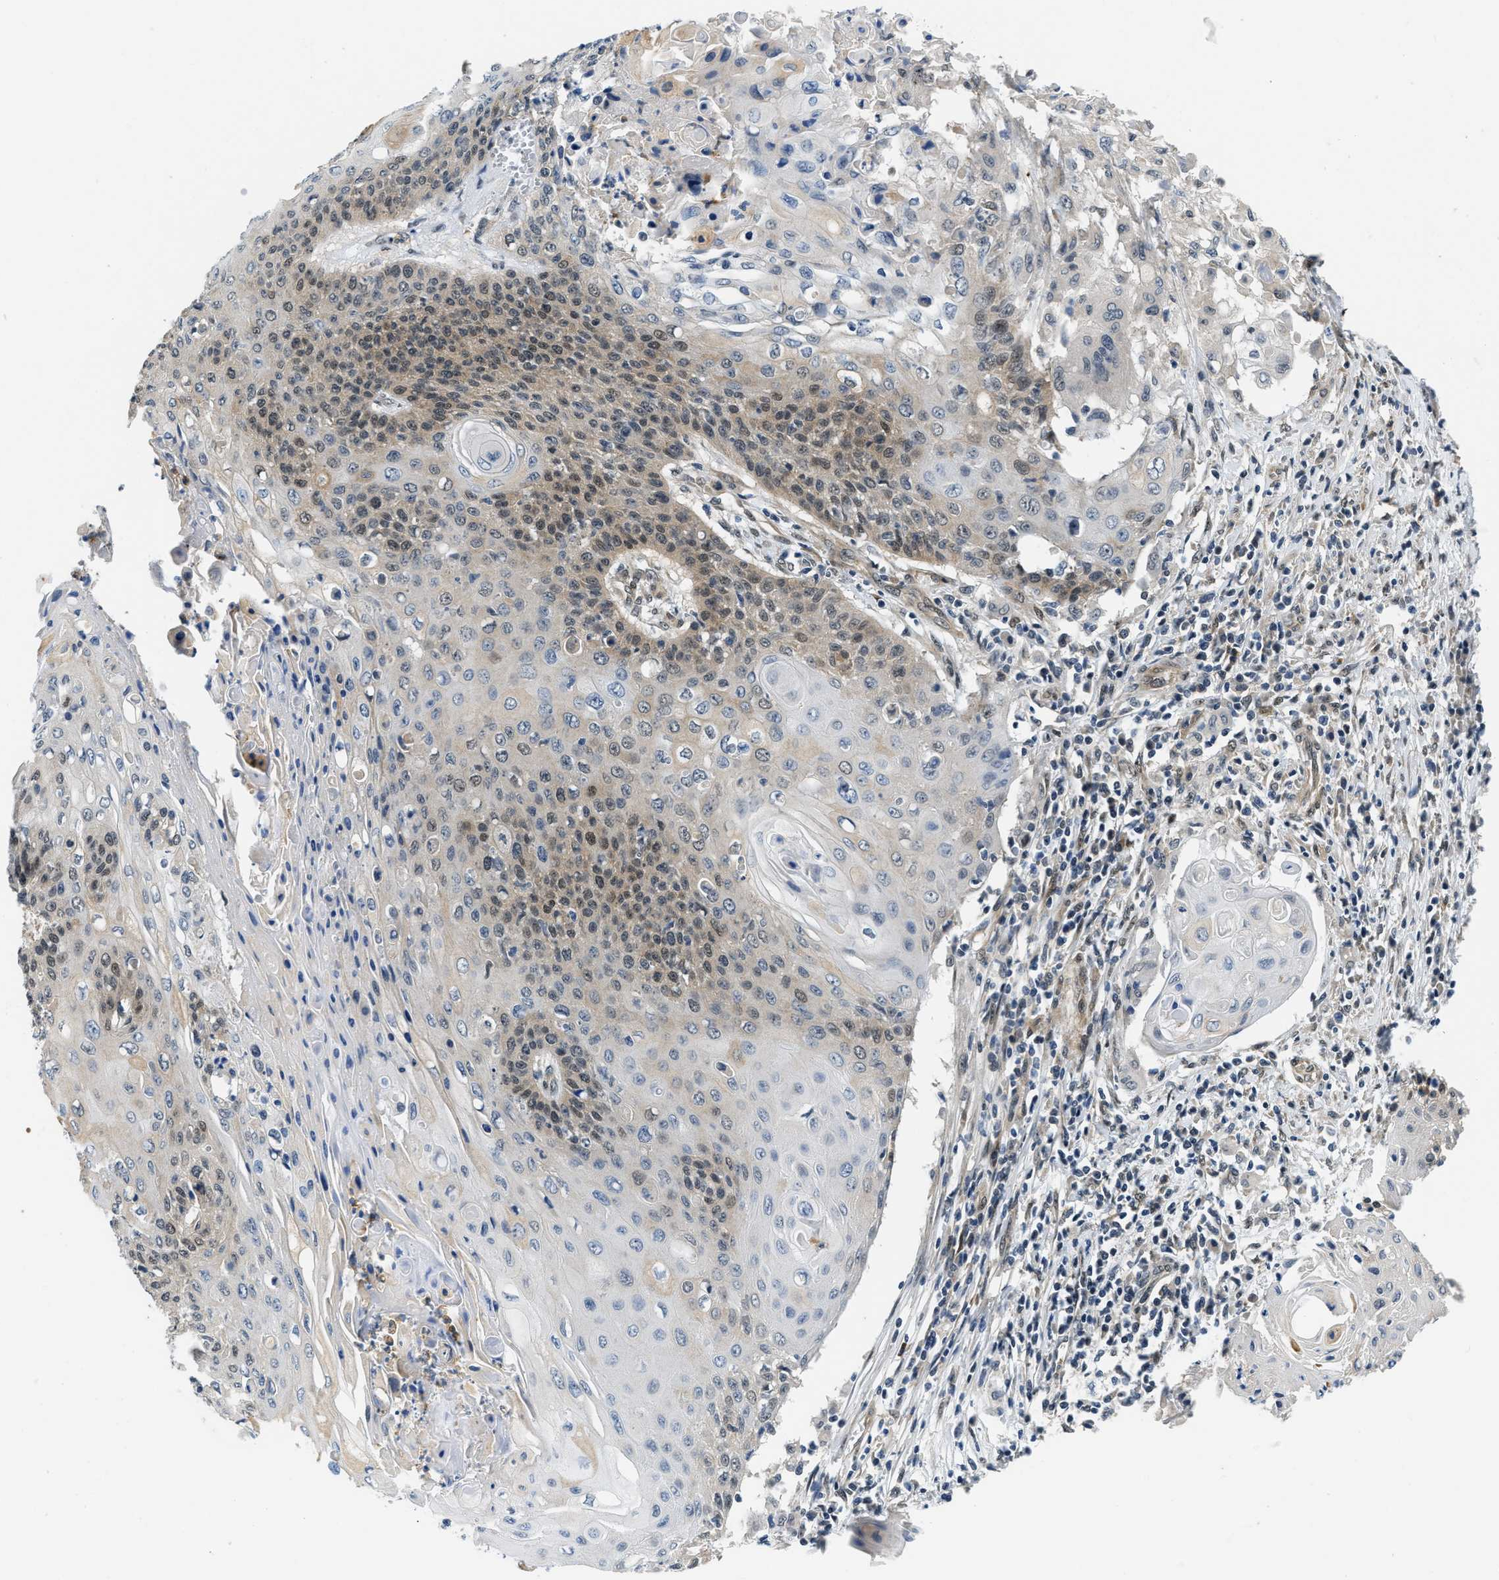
{"staining": {"intensity": "weak", "quantity": "25%-75%", "location": "cytoplasmic/membranous,nuclear"}, "tissue": "cervical cancer", "cell_type": "Tumor cells", "image_type": "cancer", "snomed": [{"axis": "morphology", "description": "Squamous cell carcinoma, NOS"}, {"axis": "topography", "description": "Cervix"}], "caption": "Tumor cells exhibit low levels of weak cytoplasmic/membranous and nuclear staining in approximately 25%-75% of cells in squamous cell carcinoma (cervical). (brown staining indicates protein expression, while blue staining denotes nuclei).", "gene": "SMAD4", "patient": {"sex": "female", "age": 39}}